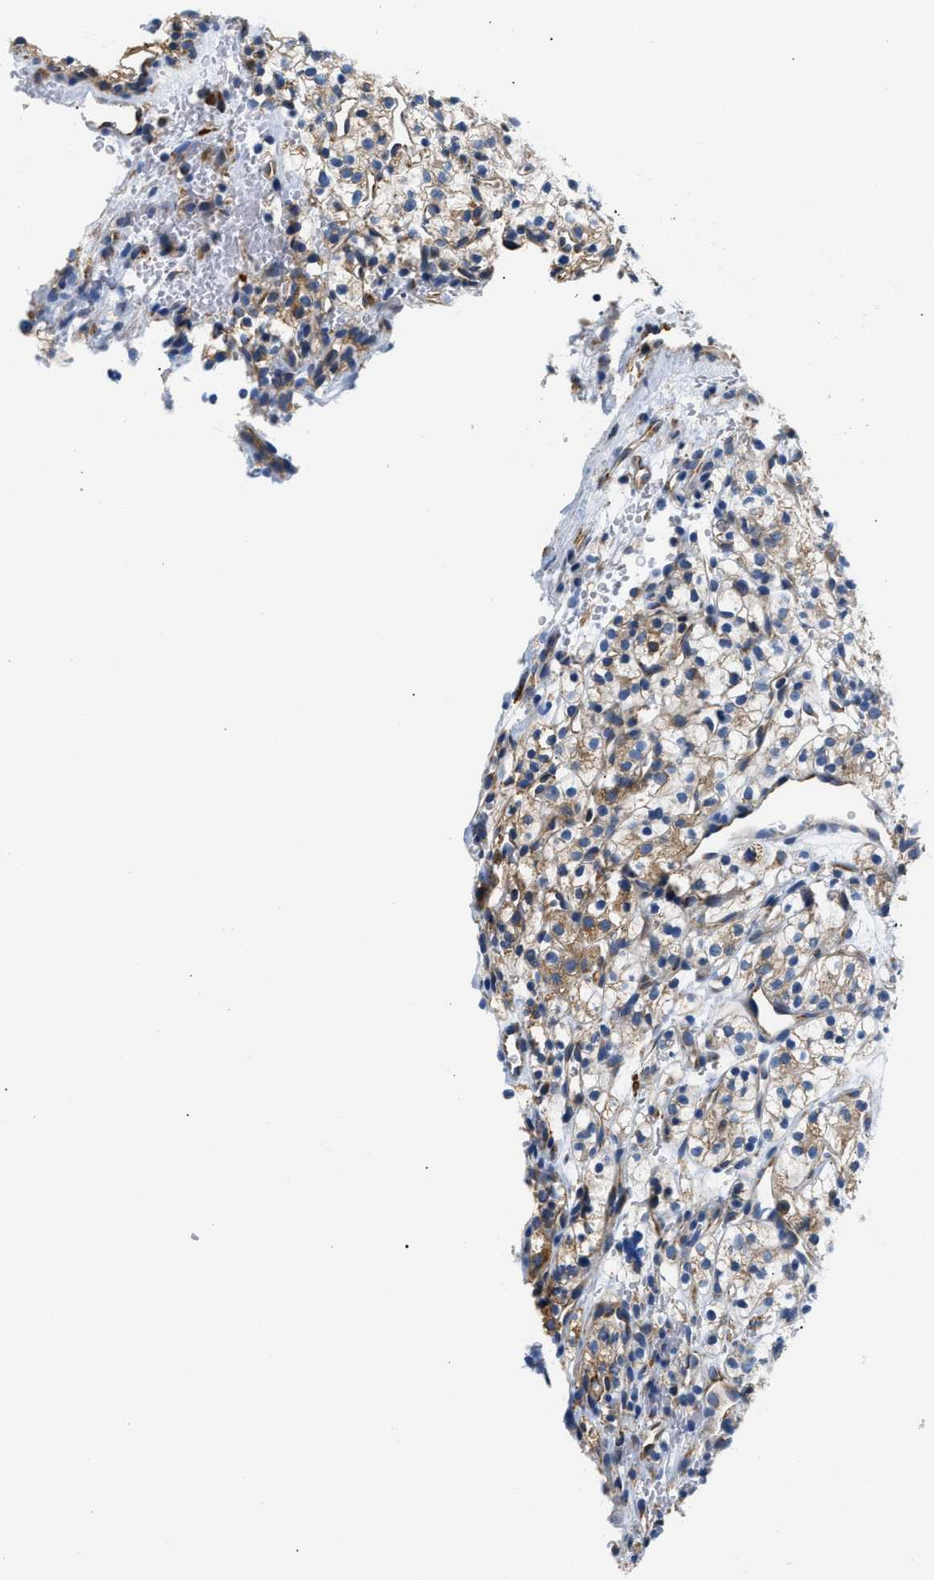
{"staining": {"intensity": "weak", "quantity": "<25%", "location": "cytoplasmic/membranous"}, "tissue": "renal cancer", "cell_type": "Tumor cells", "image_type": "cancer", "snomed": [{"axis": "morphology", "description": "Adenocarcinoma, NOS"}, {"axis": "topography", "description": "Kidney"}], "caption": "A micrograph of adenocarcinoma (renal) stained for a protein demonstrates no brown staining in tumor cells.", "gene": "HDHD3", "patient": {"sex": "female", "age": 57}}